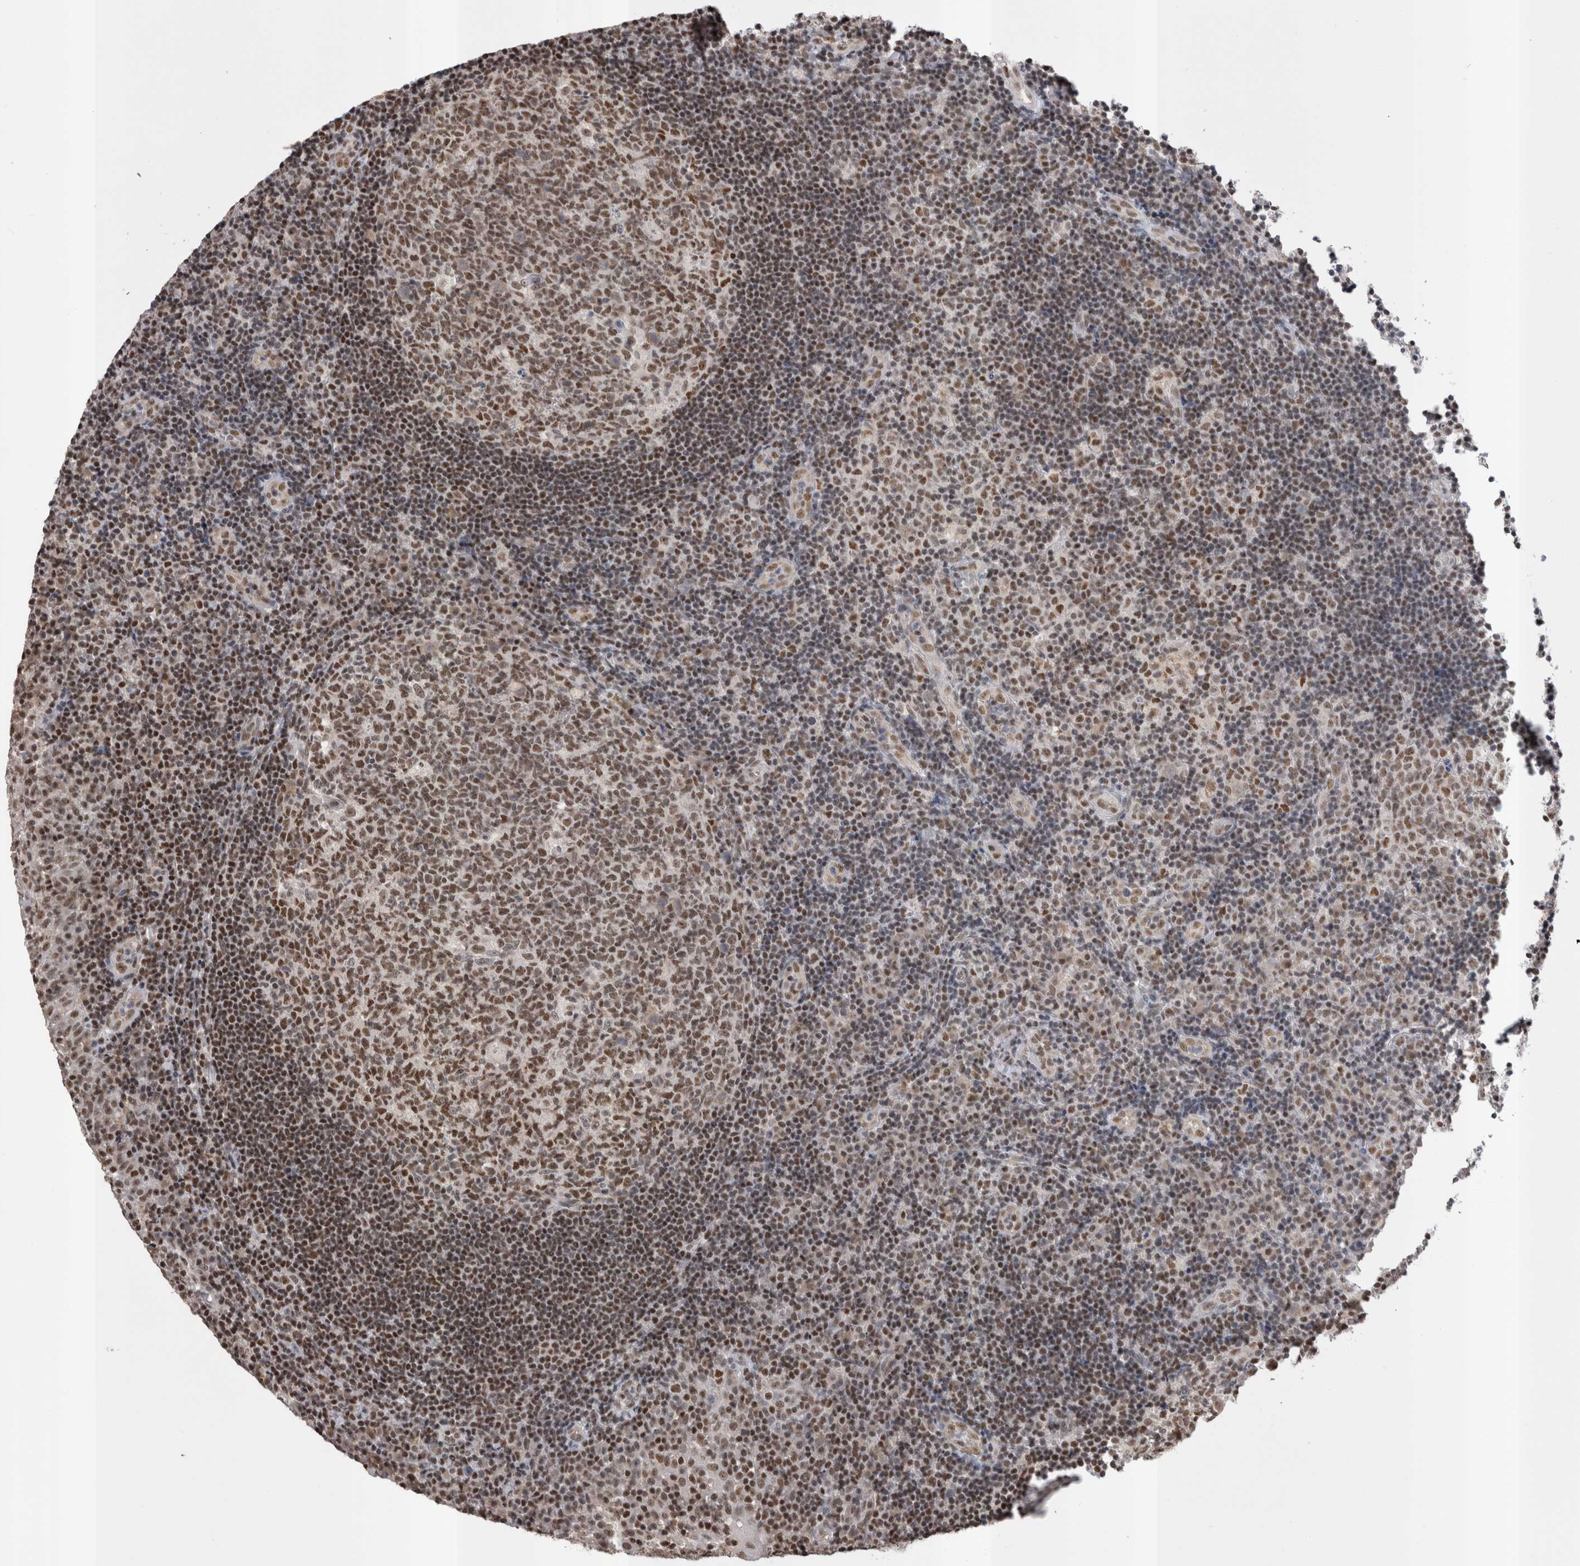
{"staining": {"intensity": "moderate", "quantity": ">75%", "location": "nuclear"}, "tissue": "tonsil", "cell_type": "Germinal center cells", "image_type": "normal", "snomed": [{"axis": "morphology", "description": "Normal tissue, NOS"}, {"axis": "topography", "description": "Tonsil"}], "caption": "This is a photomicrograph of IHC staining of benign tonsil, which shows moderate staining in the nuclear of germinal center cells.", "gene": "DAXX", "patient": {"sex": "female", "age": 40}}